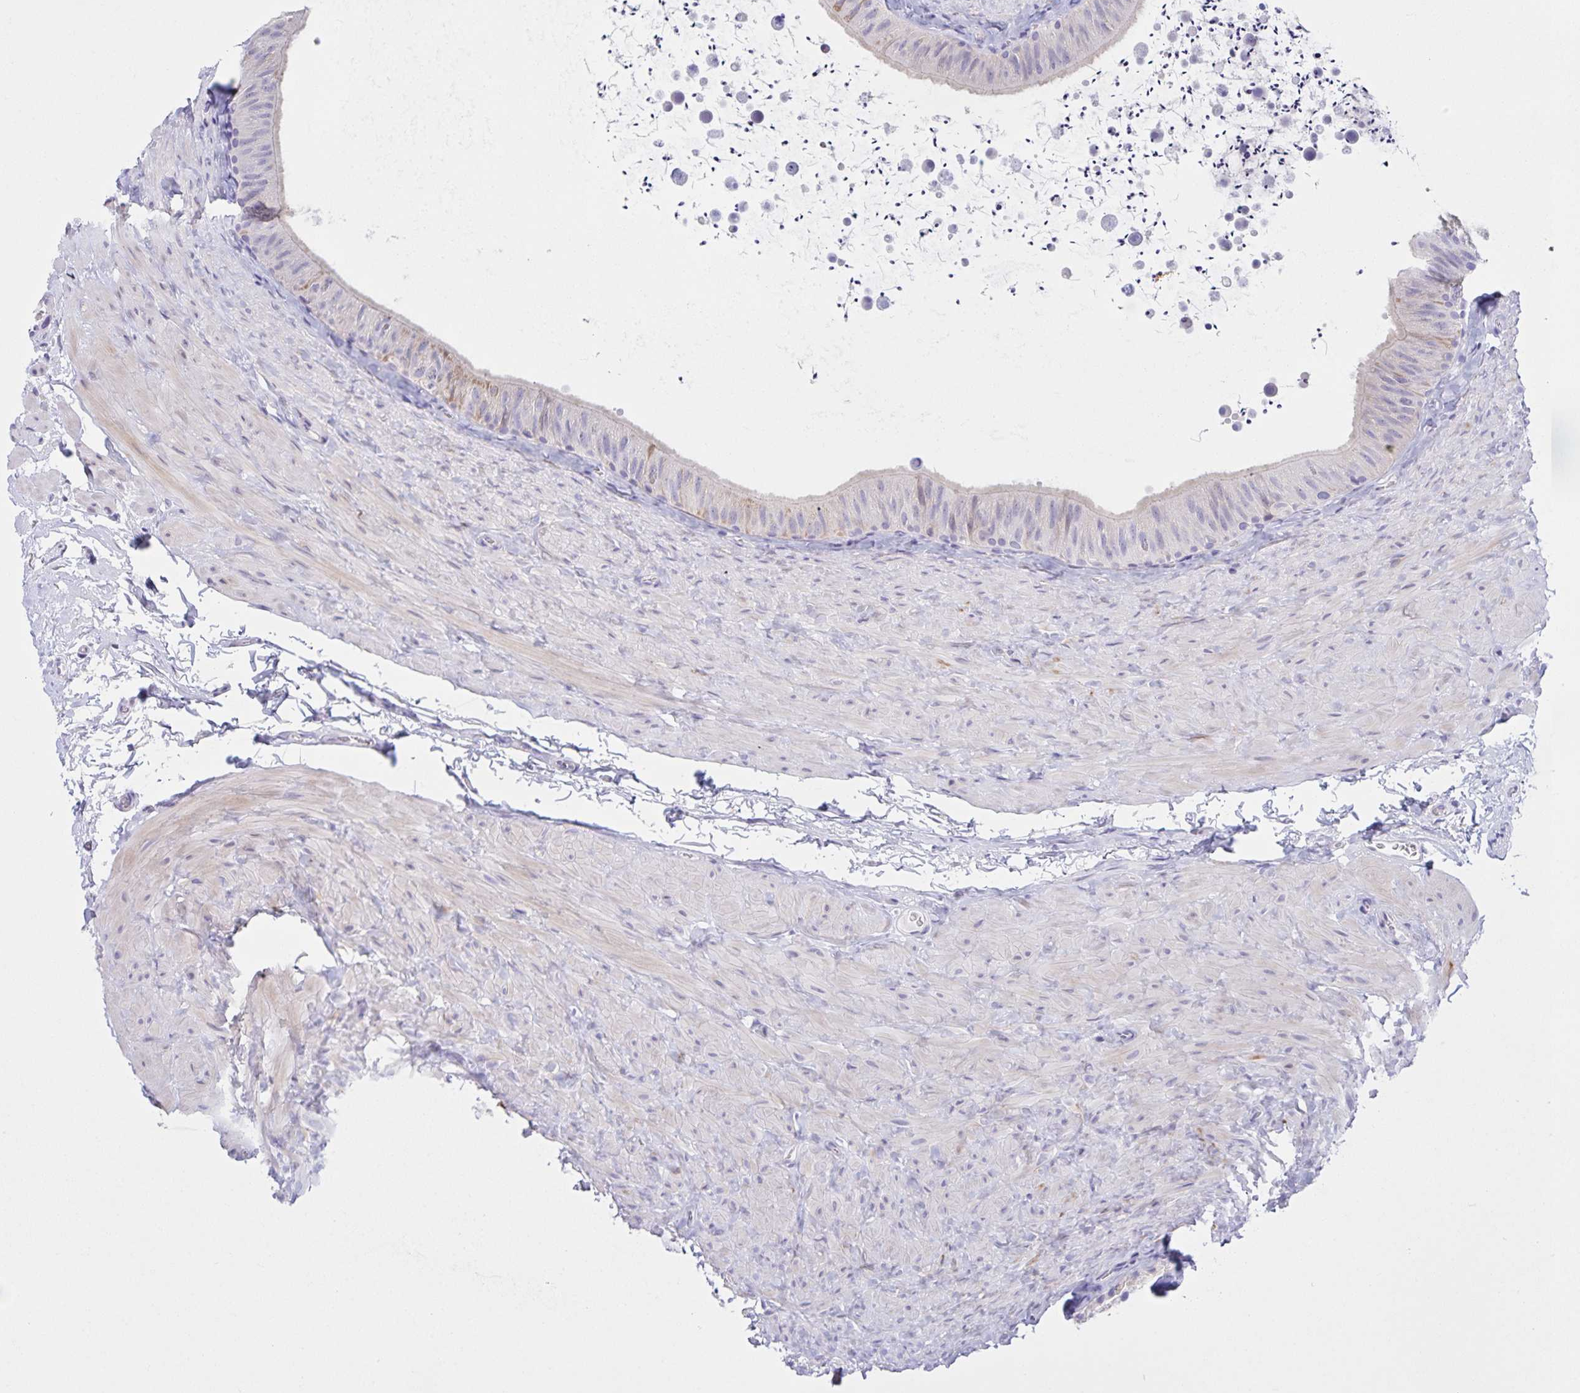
{"staining": {"intensity": "weak", "quantity": "<25%", "location": "cytoplasmic/membranous"}, "tissue": "epididymis", "cell_type": "Glandular cells", "image_type": "normal", "snomed": [{"axis": "morphology", "description": "Normal tissue, NOS"}, {"axis": "topography", "description": "Epididymis, spermatic cord, NOS"}, {"axis": "topography", "description": "Epididymis"}], "caption": "DAB immunohistochemical staining of unremarkable human epididymis shows no significant expression in glandular cells. (Immunohistochemistry, brightfield microscopy, high magnification).", "gene": "DMGDH", "patient": {"sex": "male", "age": 31}}